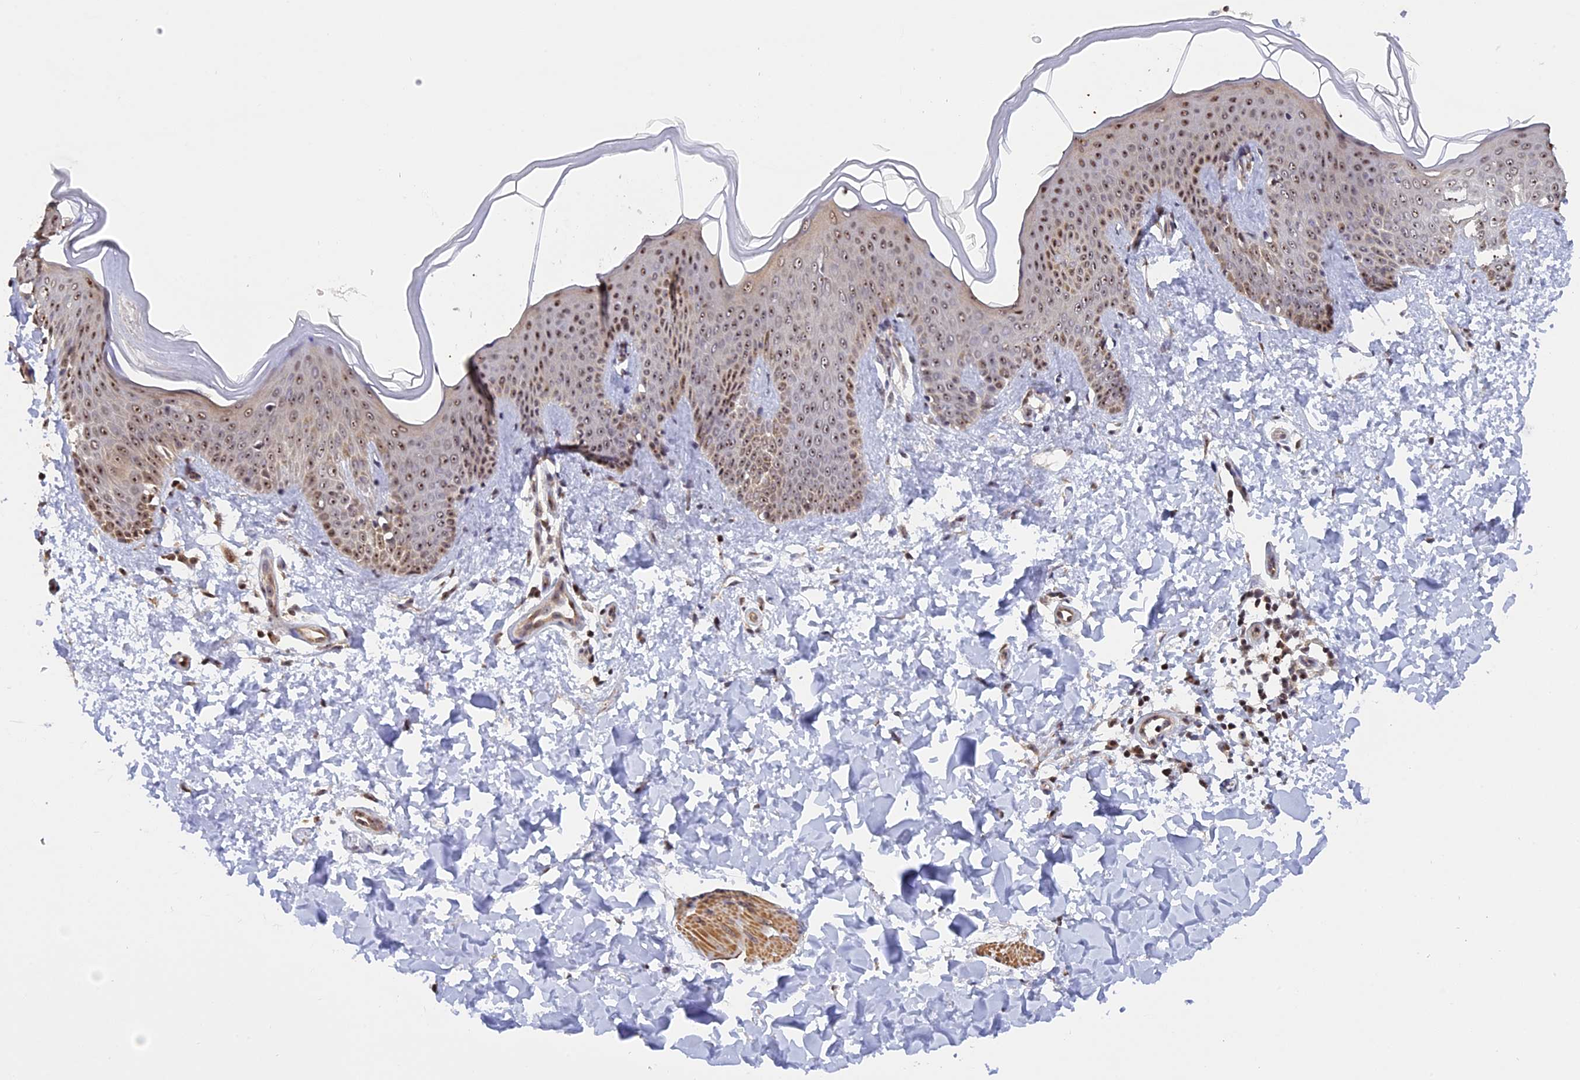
{"staining": {"intensity": "moderate", "quantity": ">75%", "location": "cytoplasmic/membranous,nuclear"}, "tissue": "skin", "cell_type": "Fibroblasts", "image_type": "normal", "snomed": [{"axis": "morphology", "description": "Normal tissue, NOS"}, {"axis": "topography", "description": "Skin"}], "caption": "Fibroblasts demonstrate medium levels of moderate cytoplasmic/membranous,nuclear expression in about >75% of cells in unremarkable human skin. (Stains: DAB (3,3'-diaminobenzidine) in brown, nuclei in blue, Microscopy: brightfield microscopy at high magnification).", "gene": "MGA", "patient": {"sex": "male", "age": 36}}